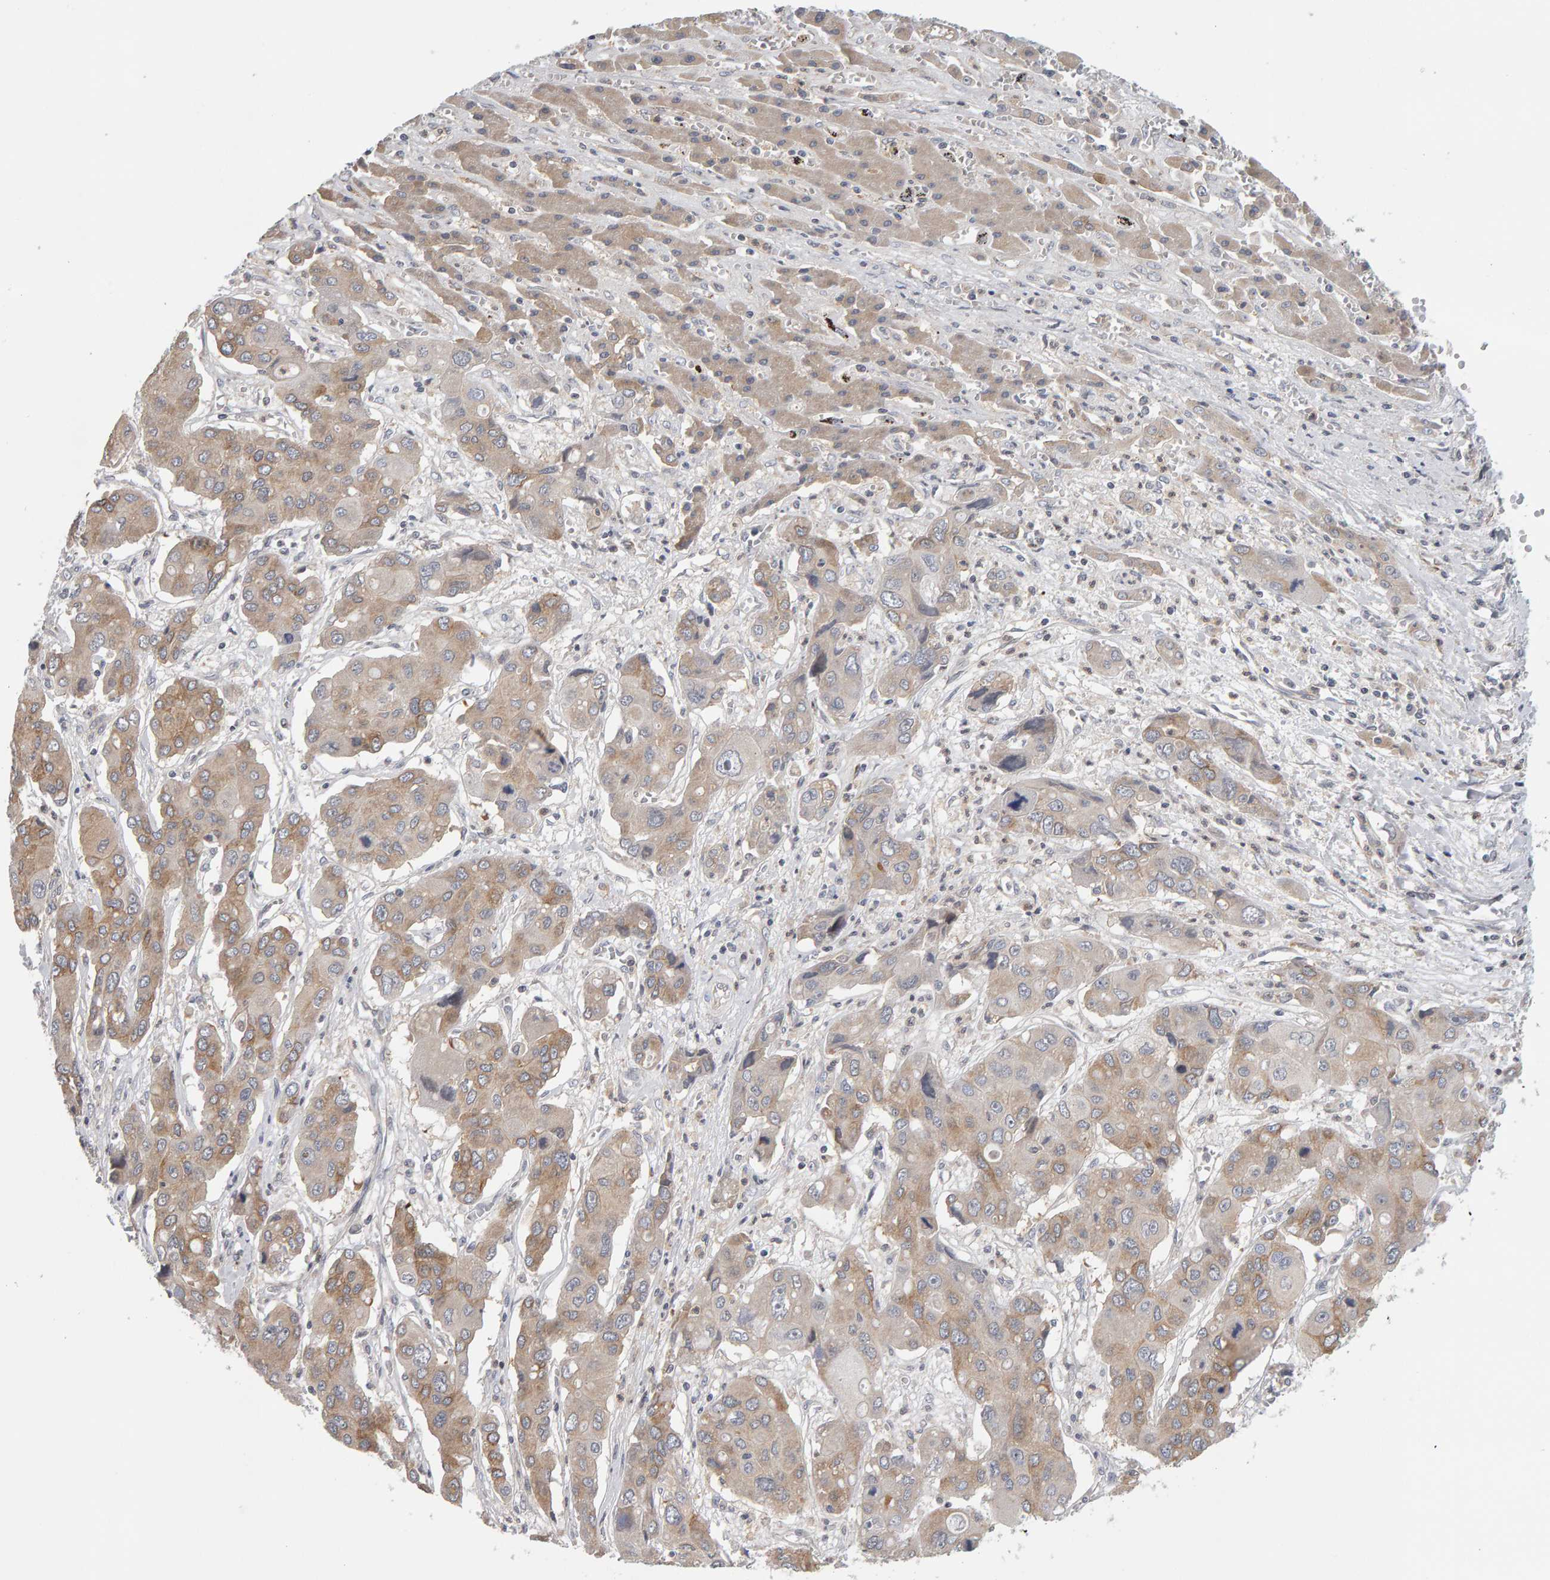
{"staining": {"intensity": "weak", "quantity": ">75%", "location": "cytoplasmic/membranous"}, "tissue": "liver cancer", "cell_type": "Tumor cells", "image_type": "cancer", "snomed": [{"axis": "morphology", "description": "Cholangiocarcinoma"}, {"axis": "topography", "description": "Liver"}], "caption": "Liver cancer (cholangiocarcinoma) stained with a protein marker displays weak staining in tumor cells.", "gene": "MSRA", "patient": {"sex": "male", "age": 67}}